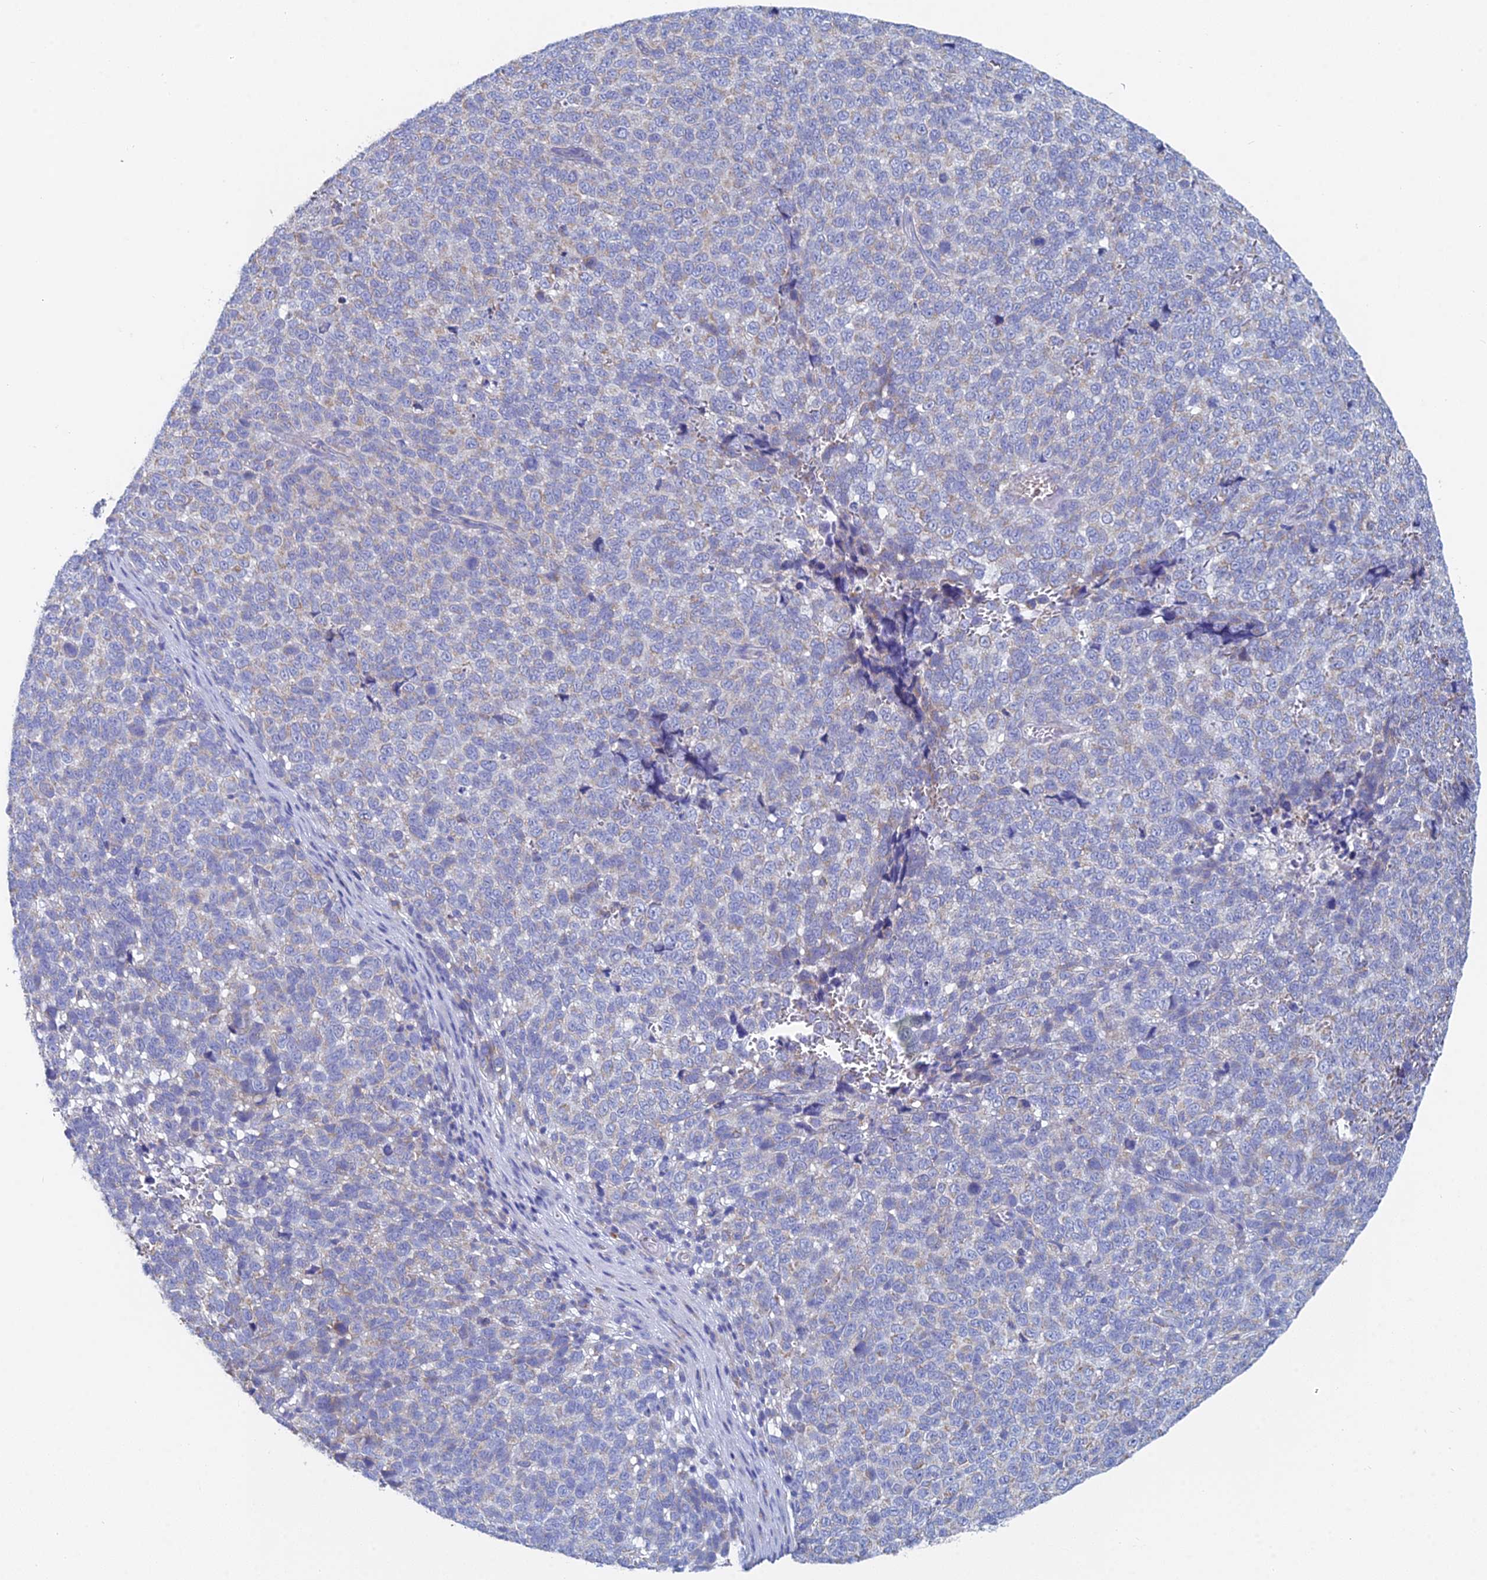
{"staining": {"intensity": "weak", "quantity": "<25%", "location": "cytoplasmic/membranous"}, "tissue": "melanoma", "cell_type": "Tumor cells", "image_type": "cancer", "snomed": [{"axis": "morphology", "description": "Malignant melanoma, NOS"}, {"axis": "topography", "description": "Nose, NOS"}], "caption": "Melanoma was stained to show a protein in brown. There is no significant positivity in tumor cells.", "gene": "CRACR2B", "patient": {"sex": "female", "age": 48}}